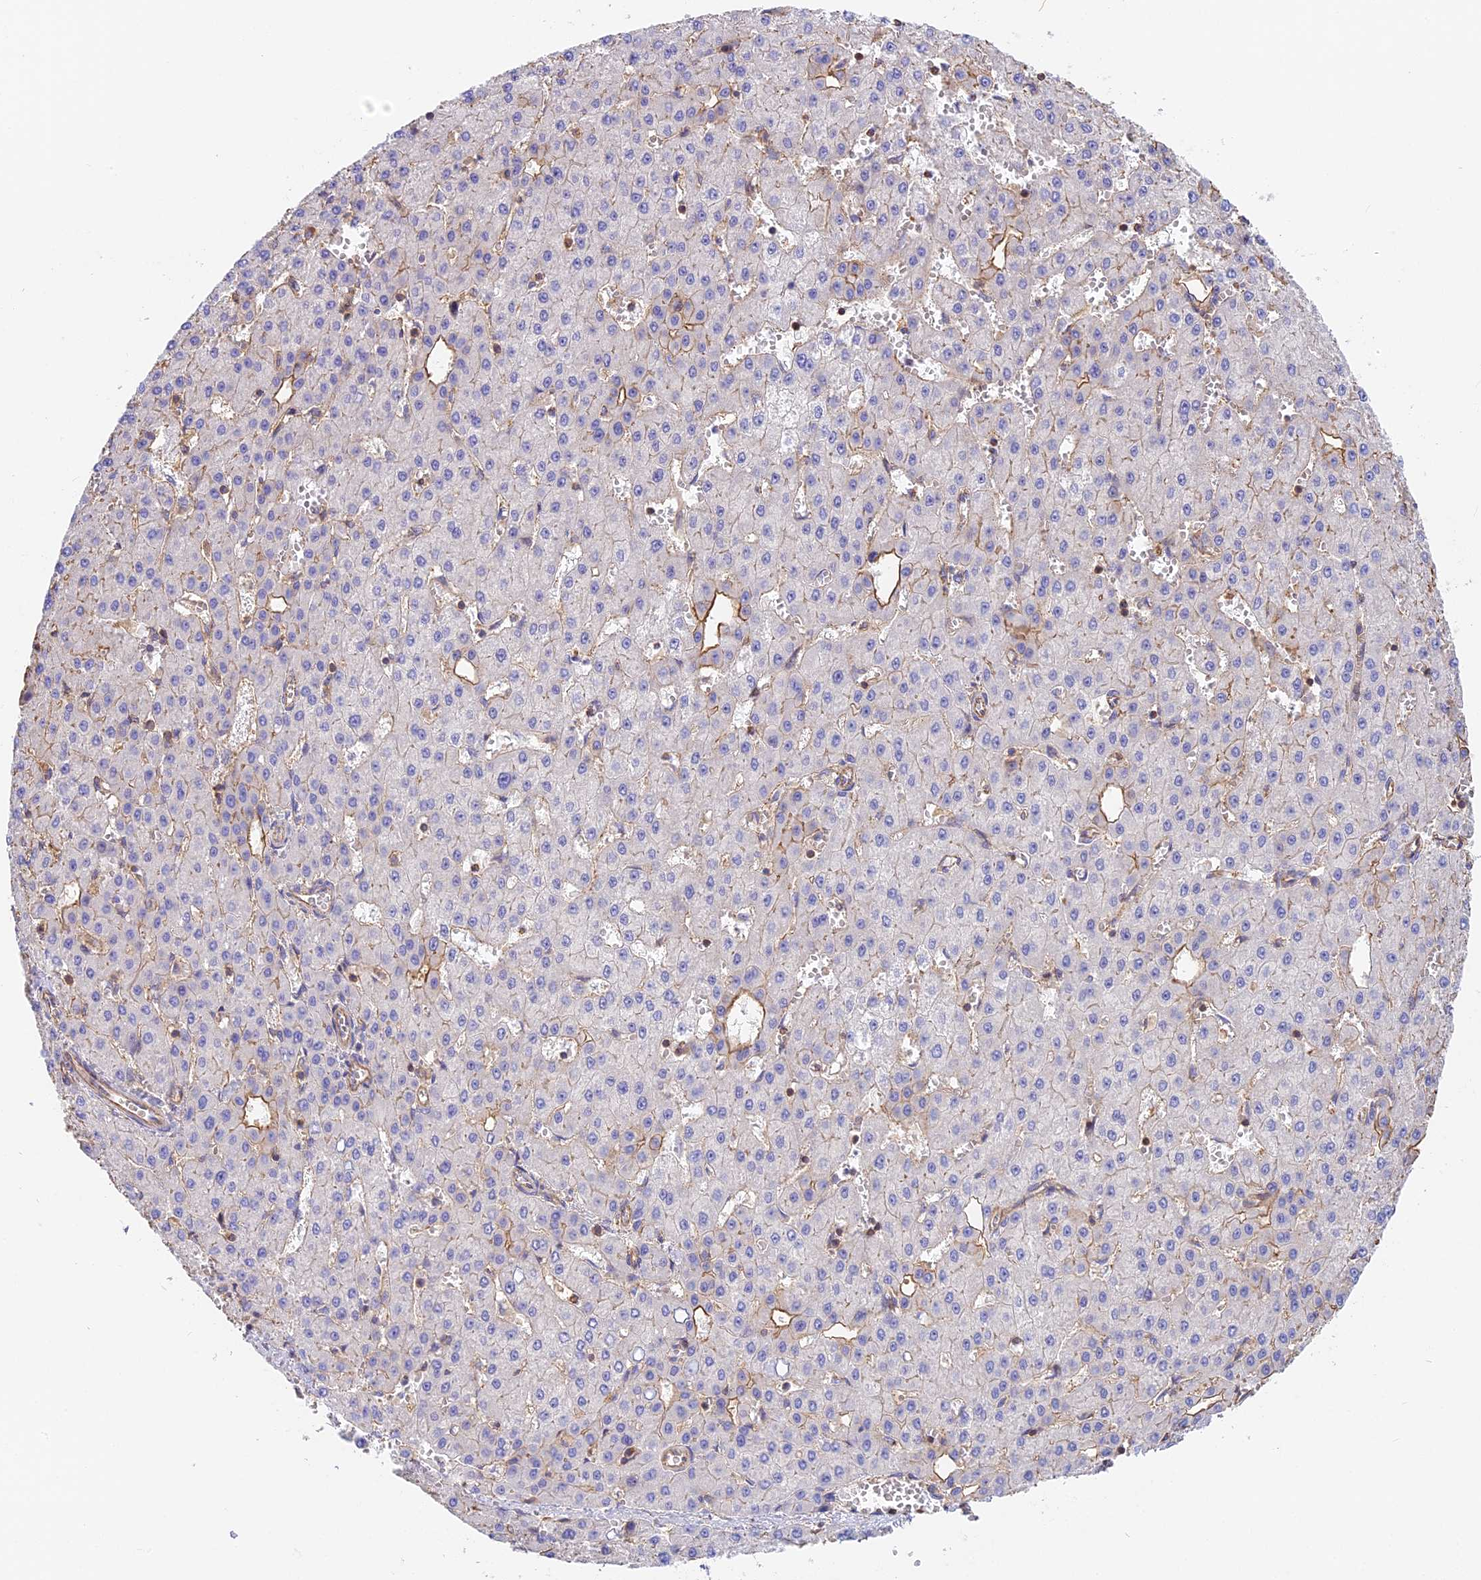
{"staining": {"intensity": "negative", "quantity": "none", "location": "none"}, "tissue": "liver cancer", "cell_type": "Tumor cells", "image_type": "cancer", "snomed": [{"axis": "morphology", "description": "Carcinoma, Hepatocellular, NOS"}, {"axis": "topography", "description": "Liver"}], "caption": "Tumor cells are negative for protein expression in human liver cancer.", "gene": "VPS18", "patient": {"sex": "male", "age": 47}}